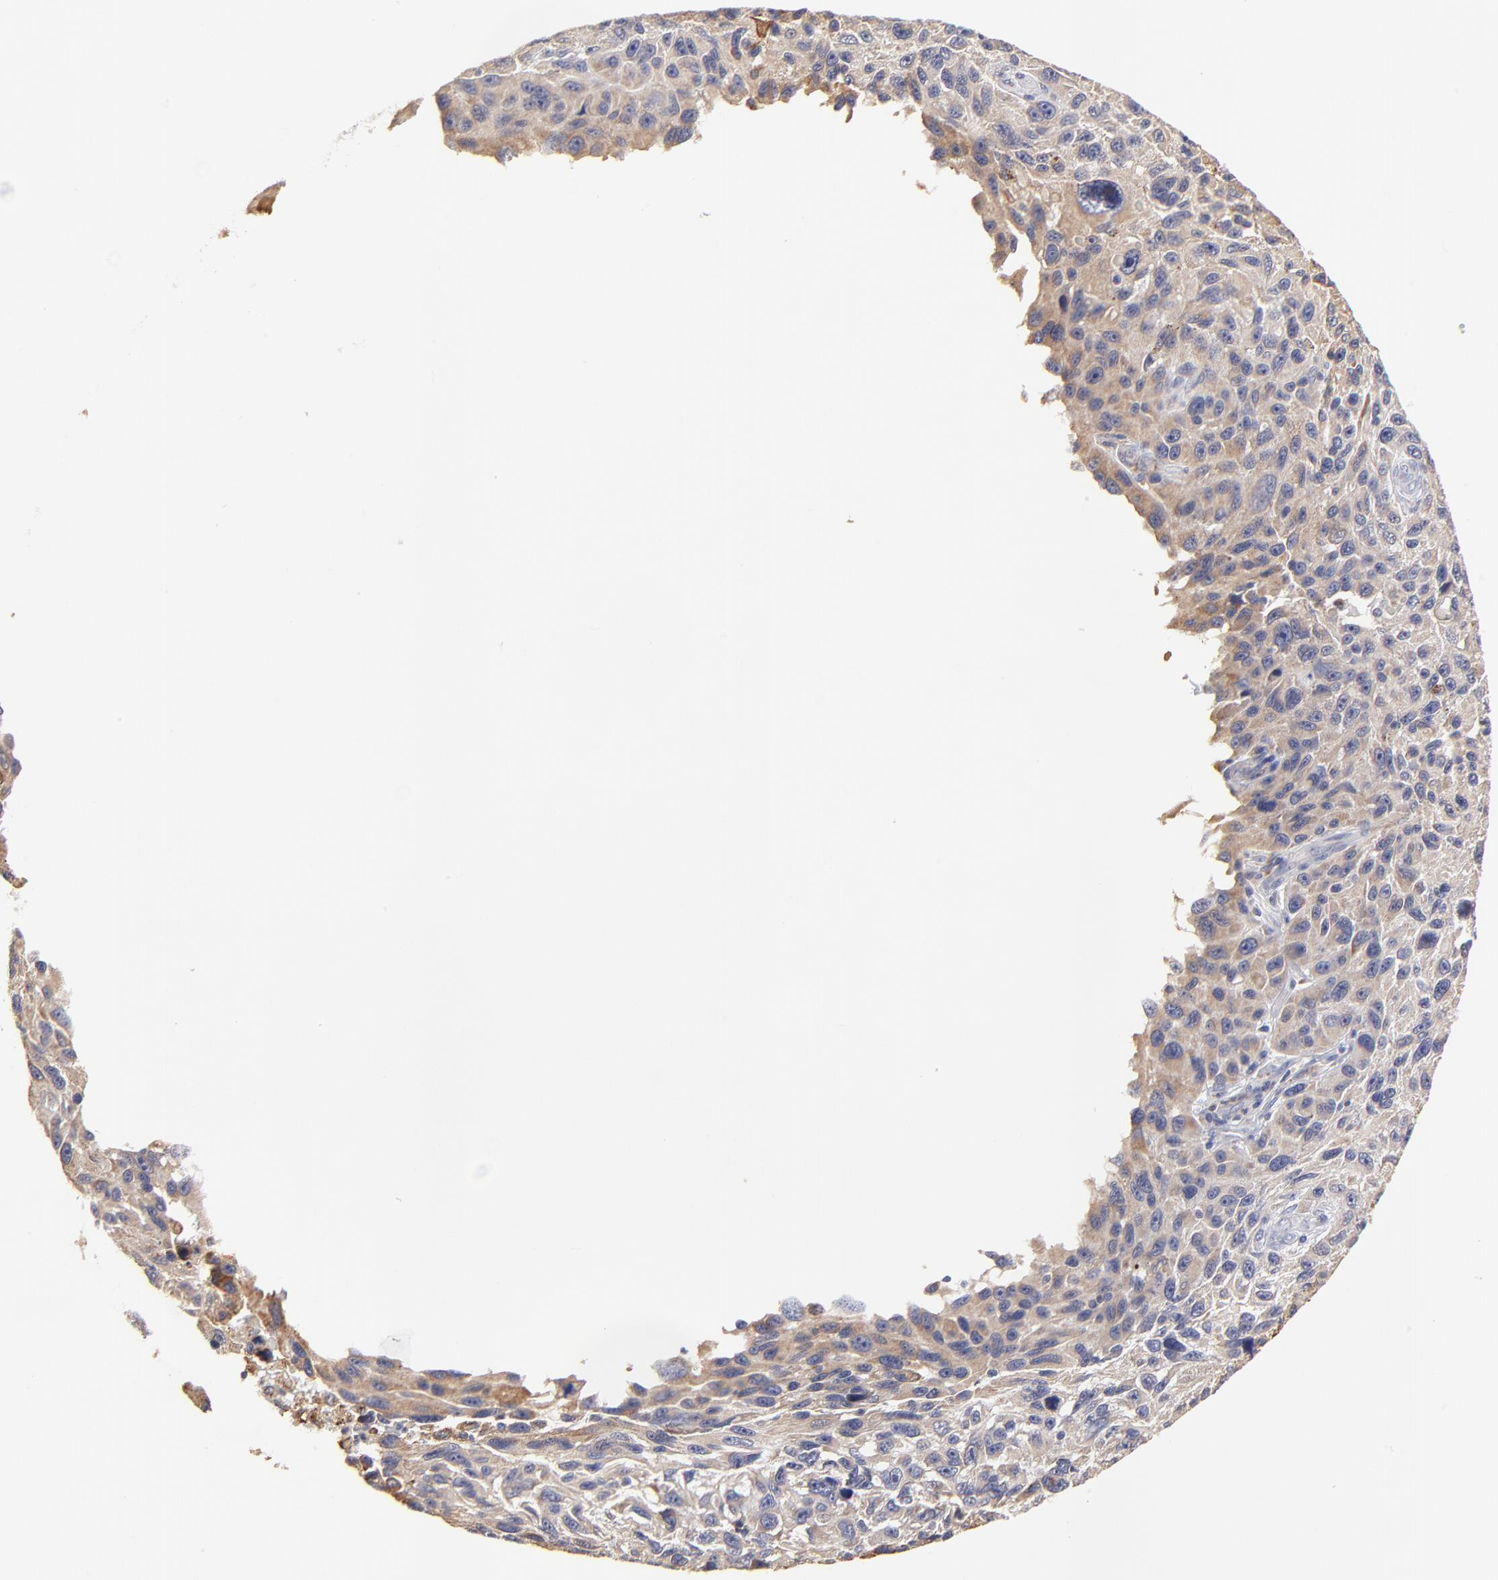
{"staining": {"intensity": "weak", "quantity": ">75%", "location": "cytoplasmic/membranous"}, "tissue": "melanoma", "cell_type": "Tumor cells", "image_type": "cancer", "snomed": [{"axis": "morphology", "description": "Malignant melanoma, NOS"}, {"axis": "topography", "description": "Skin"}], "caption": "Immunohistochemistry of human malignant melanoma exhibits low levels of weak cytoplasmic/membranous staining in about >75% of tumor cells.", "gene": "GCSAM", "patient": {"sex": "male", "age": 53}}